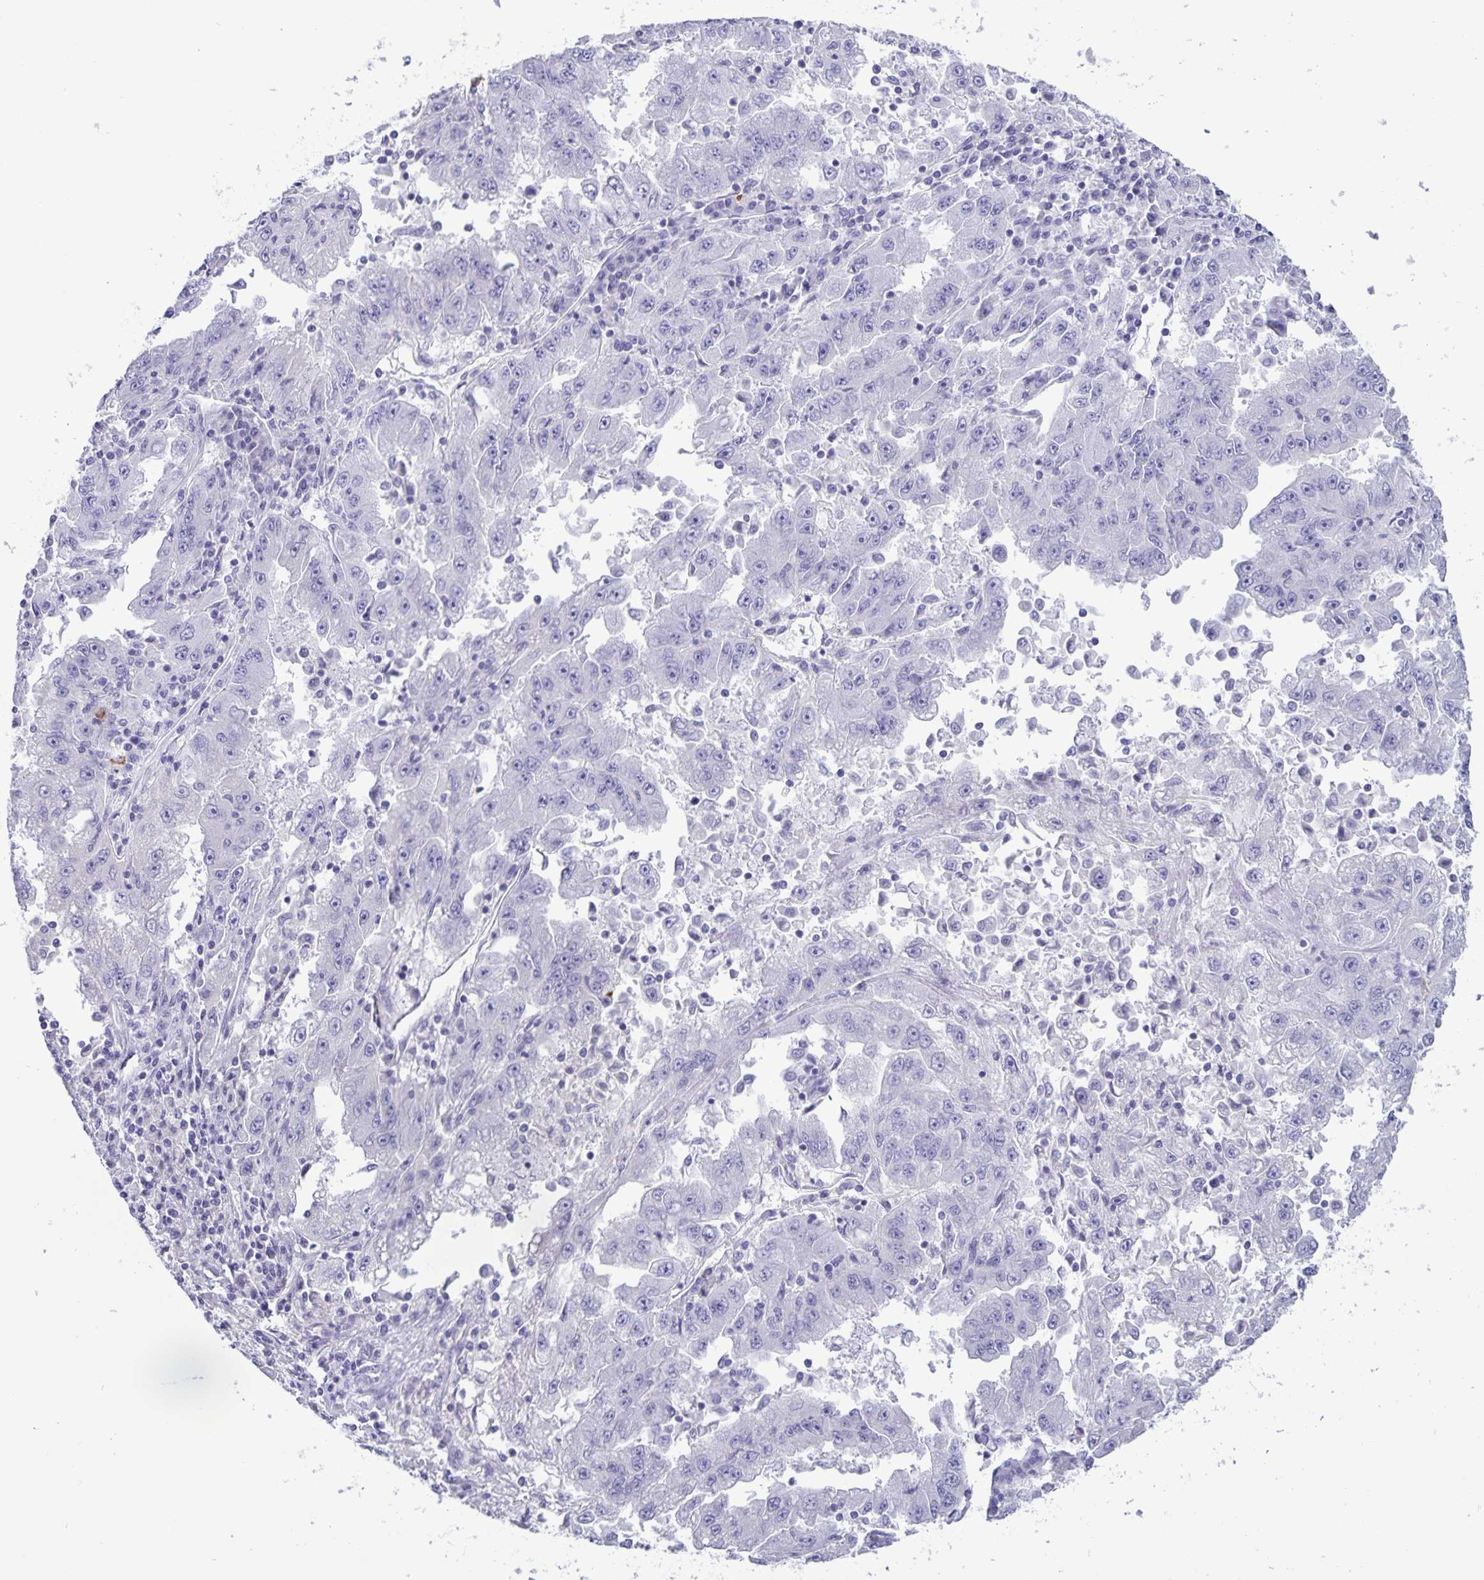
{"staining": {"intensity": "negative", "quantity": "none", "location": "none"}, "tissue": "lung cancer", "cell_type": "Tumor cells", "image_type": "cancer", "snomed": [{"axis": "morphology", "description": "Adenocarcinoma, NOS"}, {"axis": "morphology", "description": "Adenocarcinoma primary or metastatic"}, {"axis": "topography", "description": "Lung"}], "caption": "High power microscopy micrograph of an IHC image of lung cancer, revealing no significant positivity in tumor cells.", "gene": "IBTK", "patient": {"sex": "male", "age": 74}}